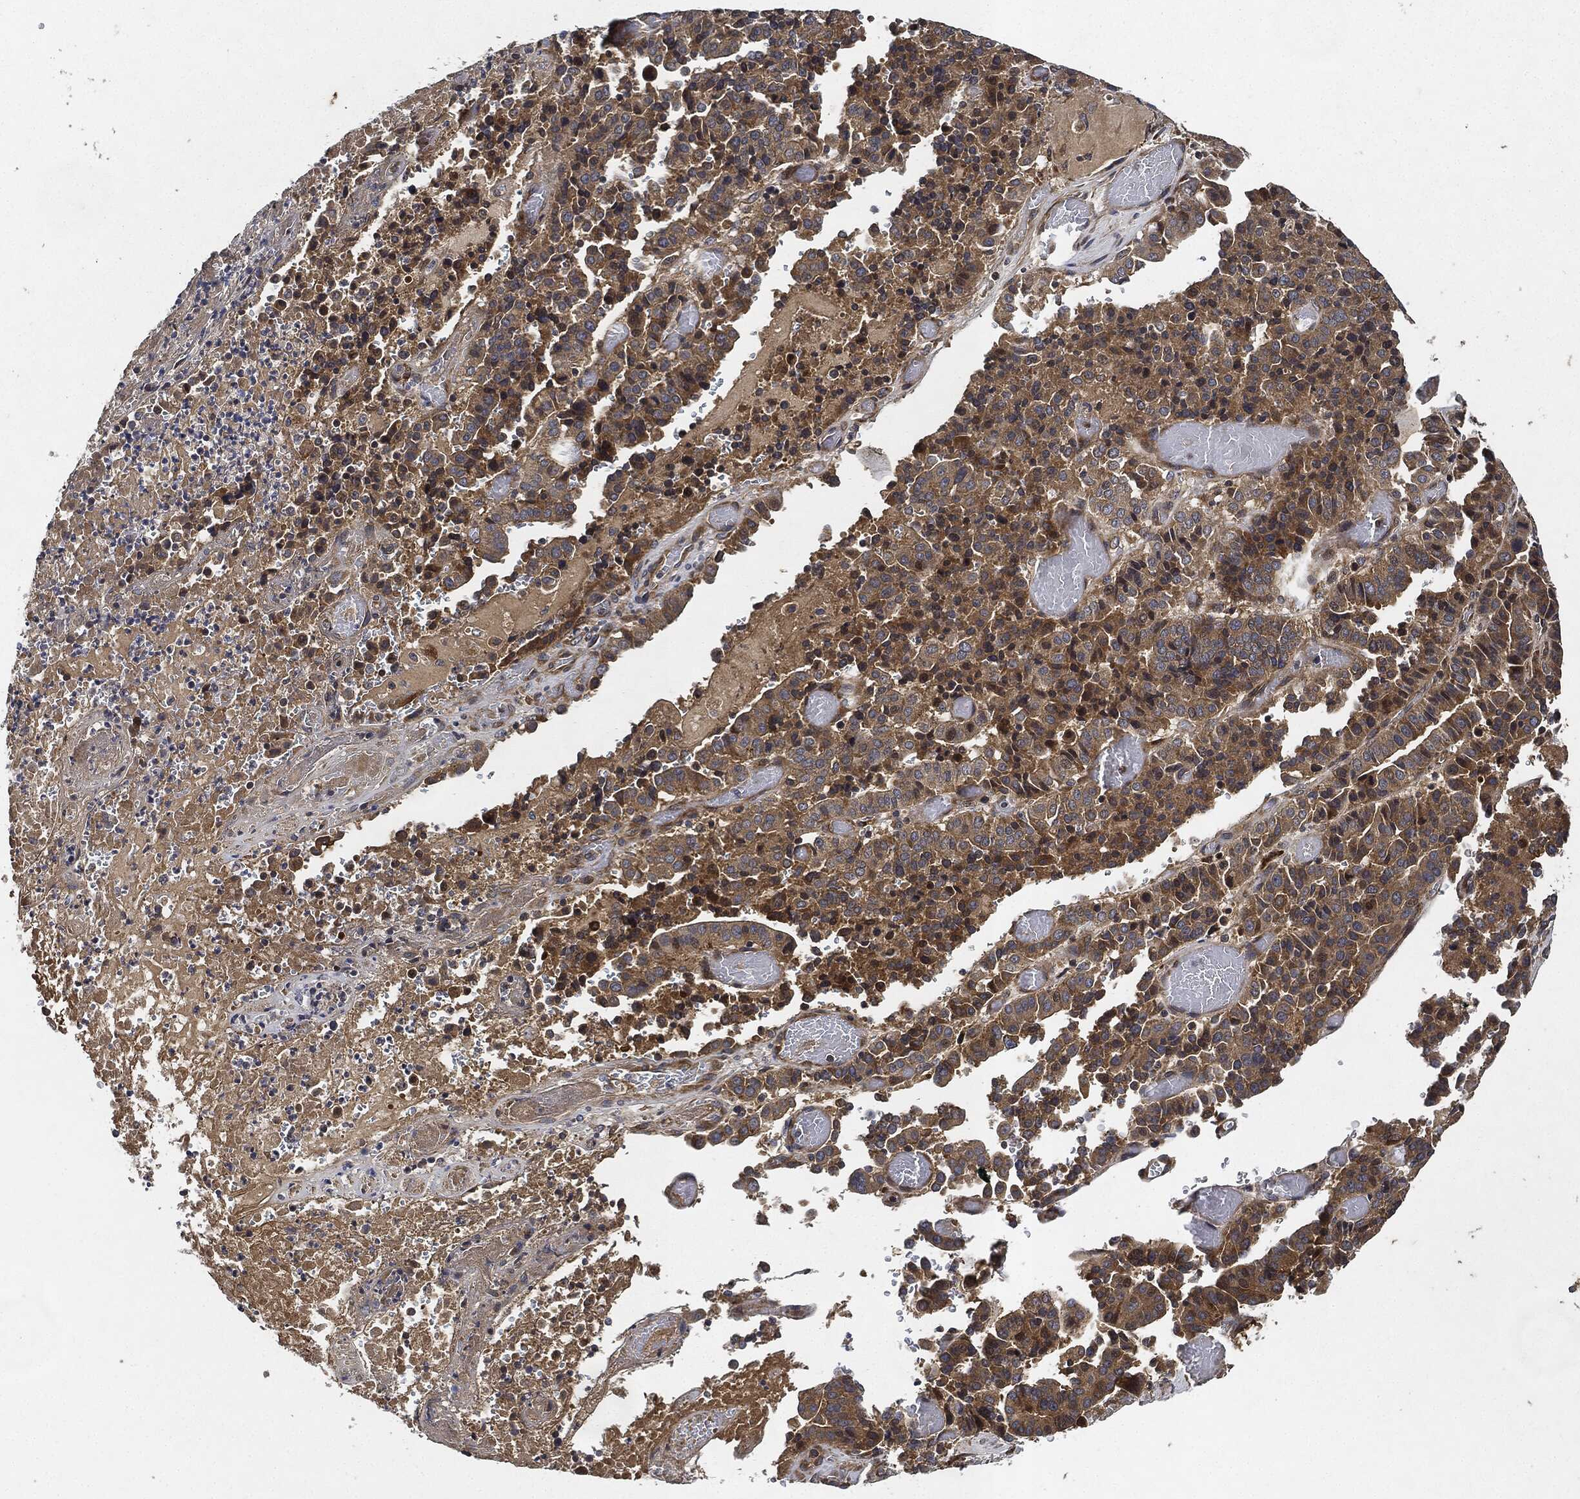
{"staining": {"intensity": "moderate", "quantity": ">75%", "location": "cytoplasmic/membranous"}, "tissue": "stomach cancer", "cell_type": "Tumor cells", "image_type": "cancer", "snomed": [{"axis": "morphology", "description": "Adenocarcinoma, NOS"}, {"axis": "topography", "description": "Stomach"}], "caption": "IHC photomicrograph of human stomach adenocarcinoma stained for a protein (brown), which displays medium levels of moderate cytoplasmic/membranous expression in about >75% of tumor cells.", "gene": "MLST8", "patient": {"sex": "male", "age": 48}}